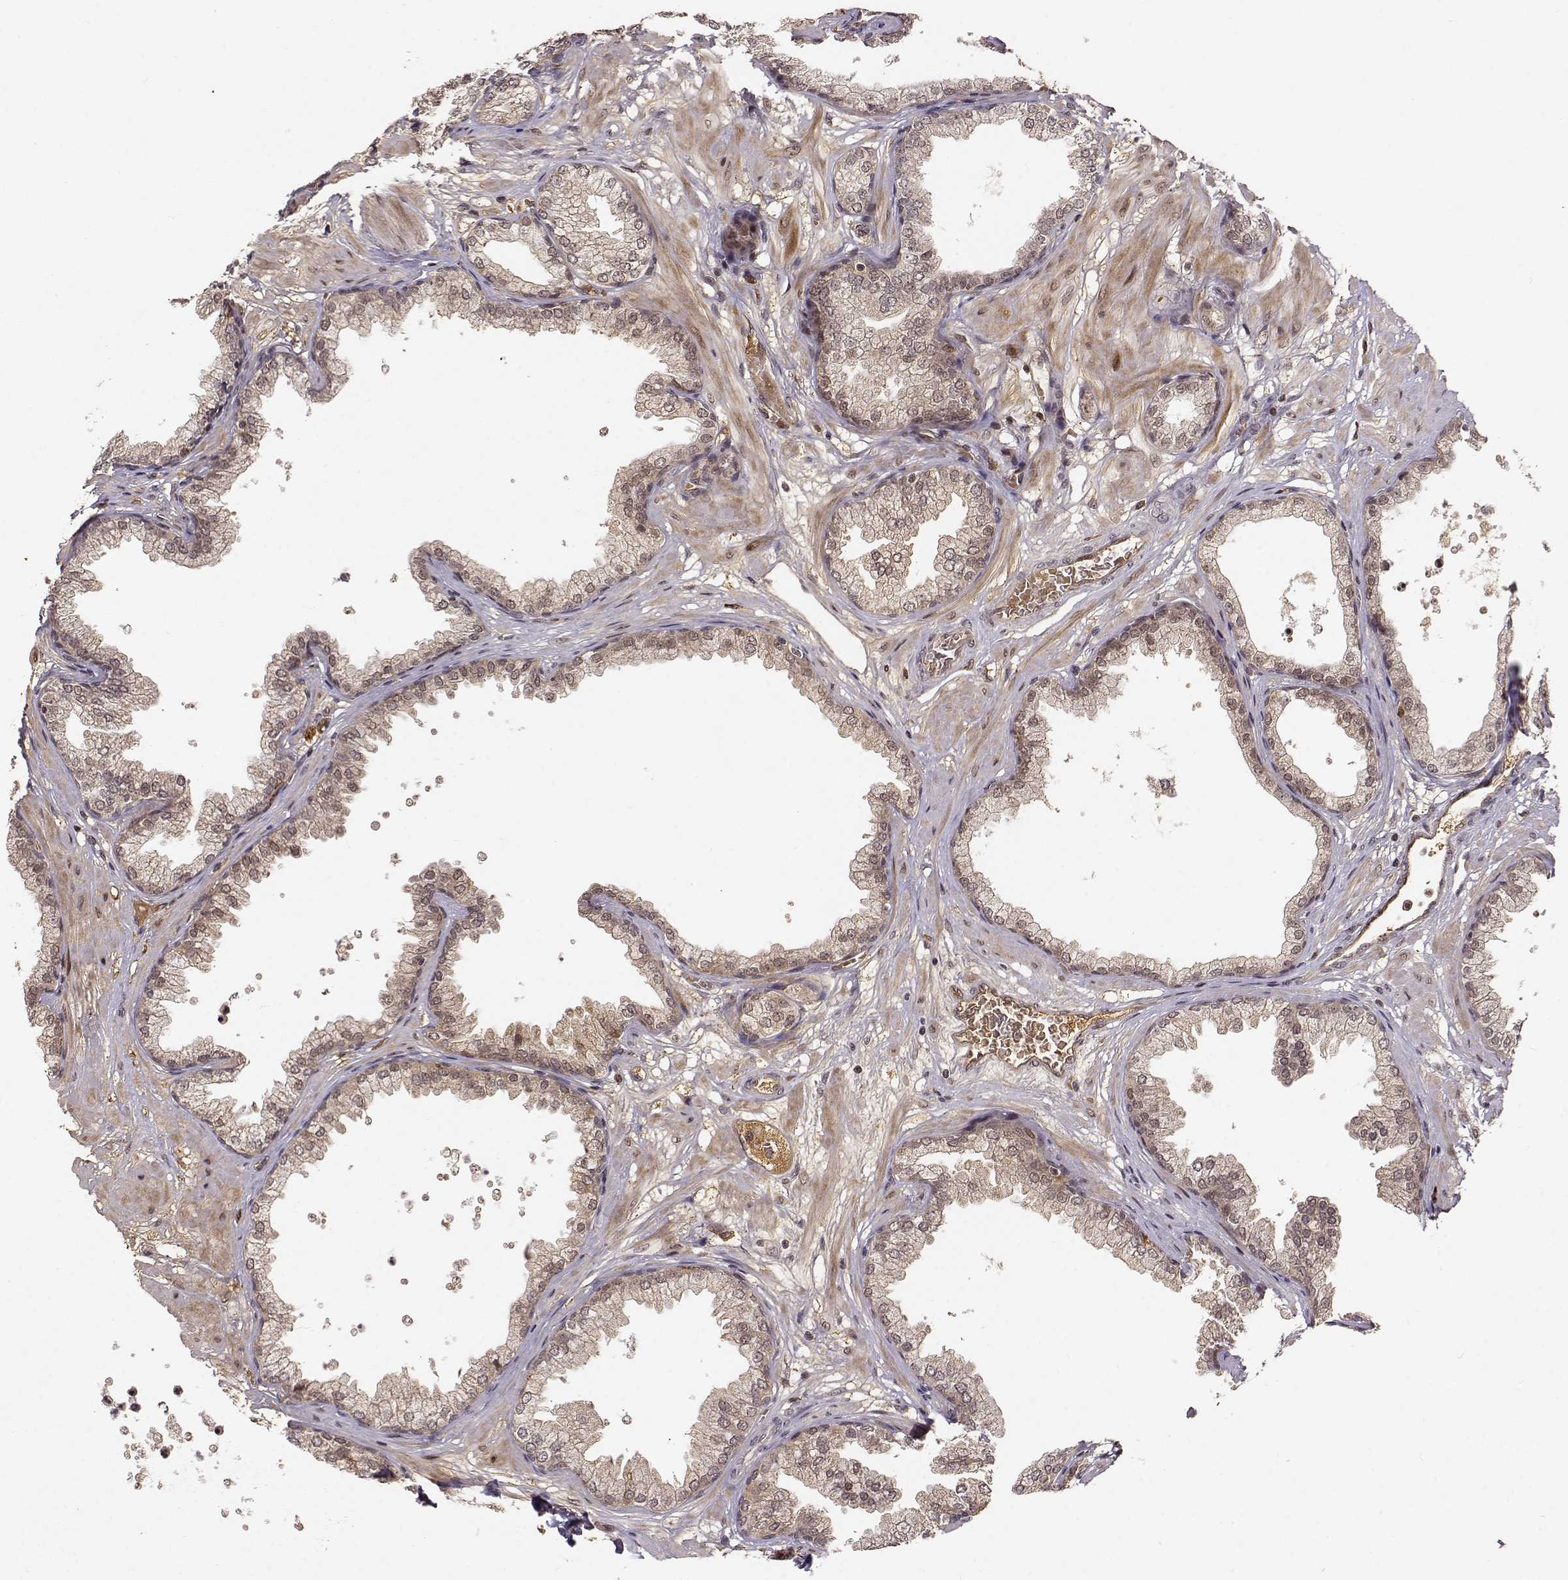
{"staining": {"intensity": "weak", "quantity": ">75%", "location": "cytoplasmic/membranous,nuclear"}, "tissue": "prostate", "cell_type": "Glandular cells", "image_type": "normal", "snomed": [{"axis": "morphology", "description": "Normal tissue, NOS"}, {"axis": "topography", "description": "Prostate"}], "caption": "IHC micrograph of normal human prostate stained for a protein (brown), which displays low levels of weak cytoplasmic/membranous,nuclear expression in approximately >75% of glandular cells.", "gene": "MAEA", "patient": {"sex": "male", "age": 37}}